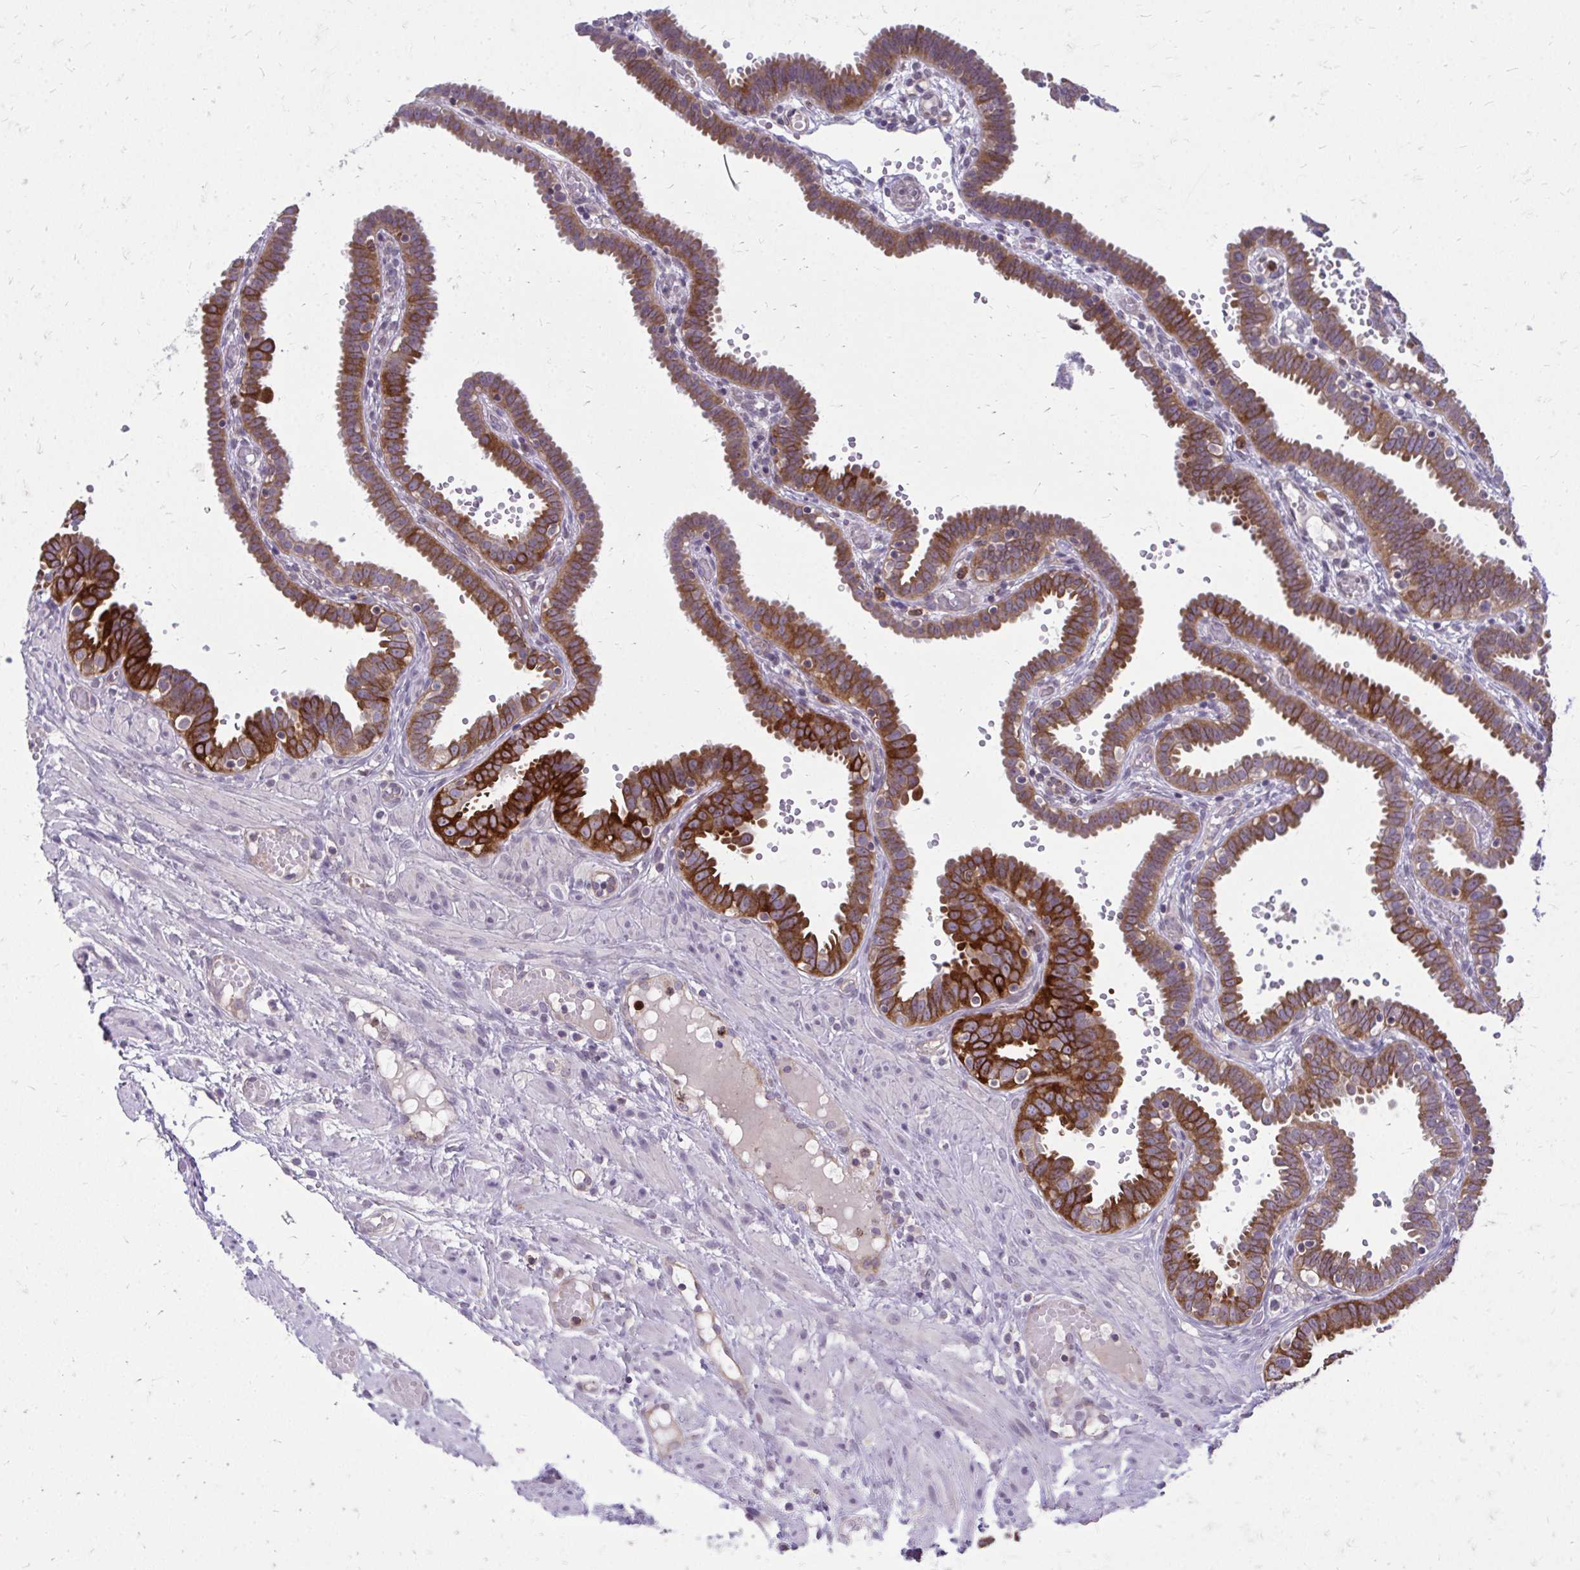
{"staining": {"intensity": "strong", "quantity": ">75%", "location": "cytoplasmic/membranous"}, "tissue": "fallopian tube", "cell_type": "Glandular cells", "image_type": "normal", "snomed": [{"axis": "morphology", "description": "Normal tissue, NOS"}, {"axis": "topography", "description": "Fallopian tube"}], "caption": "Immunohistochemistry of normal fallopian tube shows high levels of strong cytoplasmic/membranous staining in approximately >75% of glandular cells.", "gene": "ACSL5", "patient": {"sex": "female", "age": 37}}